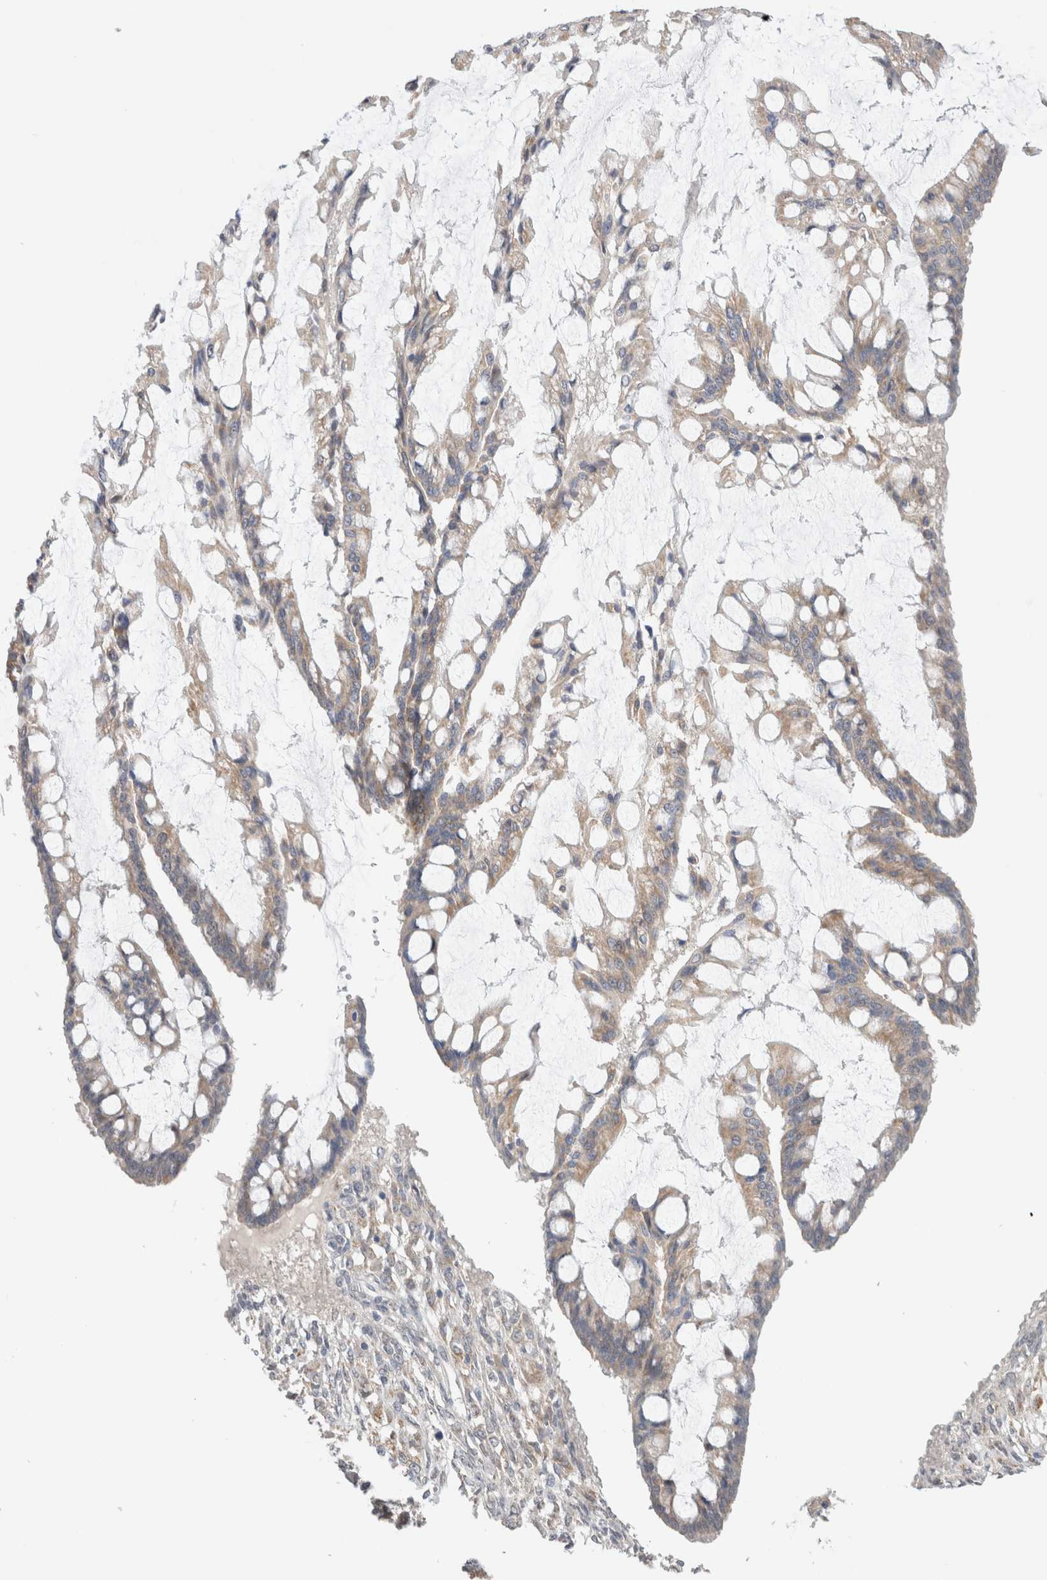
{"staining": {"intensity": "weak", "quantity": "25%-75%", "location": "cytoplasmic/membranous"}, "tissue": "ovarian cancer", "cell_type": "Tumor cells", "image_type": "cancer", "snomed": [{"axis": "morphology", "description": "Cystadenocarcinoma, mucinous, NOS"}, {"axis": "topography", "description": "Ovary"}], "caption": "Tumor cells reveal low levels of weak cytoplasmic/membranous positivity in about 25%-75% of cells in mucinous cystadenocarcinoma (ovarian).", "gene": "ERI3", "patient": {"sex": "female", "age": 73}}